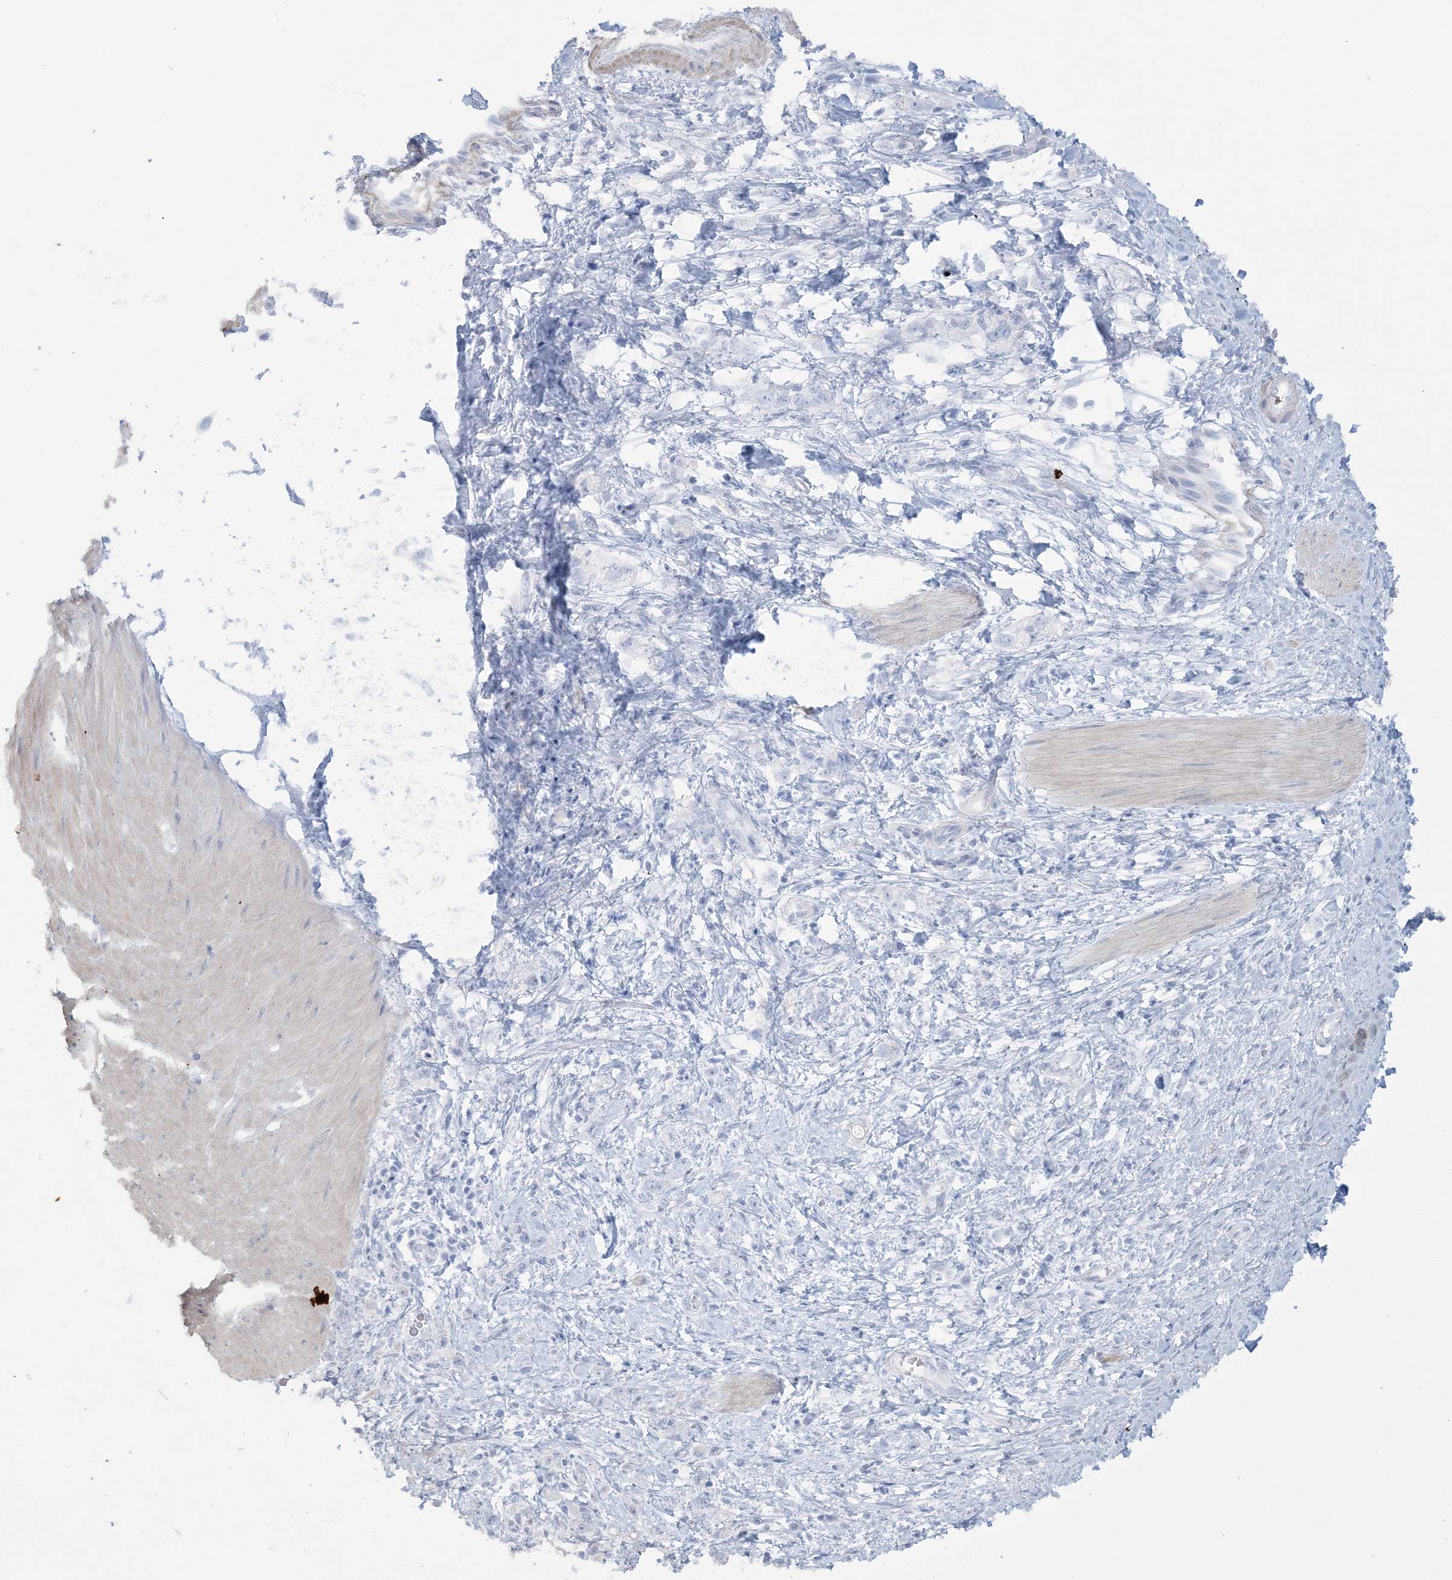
{"staining": {"intensity": "negative", "quantity": "none", "location": "none"}, "tissue": "stomach cancer", "cell_type": "Tumor cells", "image_type": "cancer", "snomed": [{"axis": "morphology", "description": "Adenocarcinoma, NOS"}, {"axis": "topography", "description": "Stomach"}], "caption": "Human stomach adenocarcinoma stained for a protein using IHC displays no positivity in tumor cells.", "gene": "AGXT", "patient": {"sex": "female", "age": 76}}